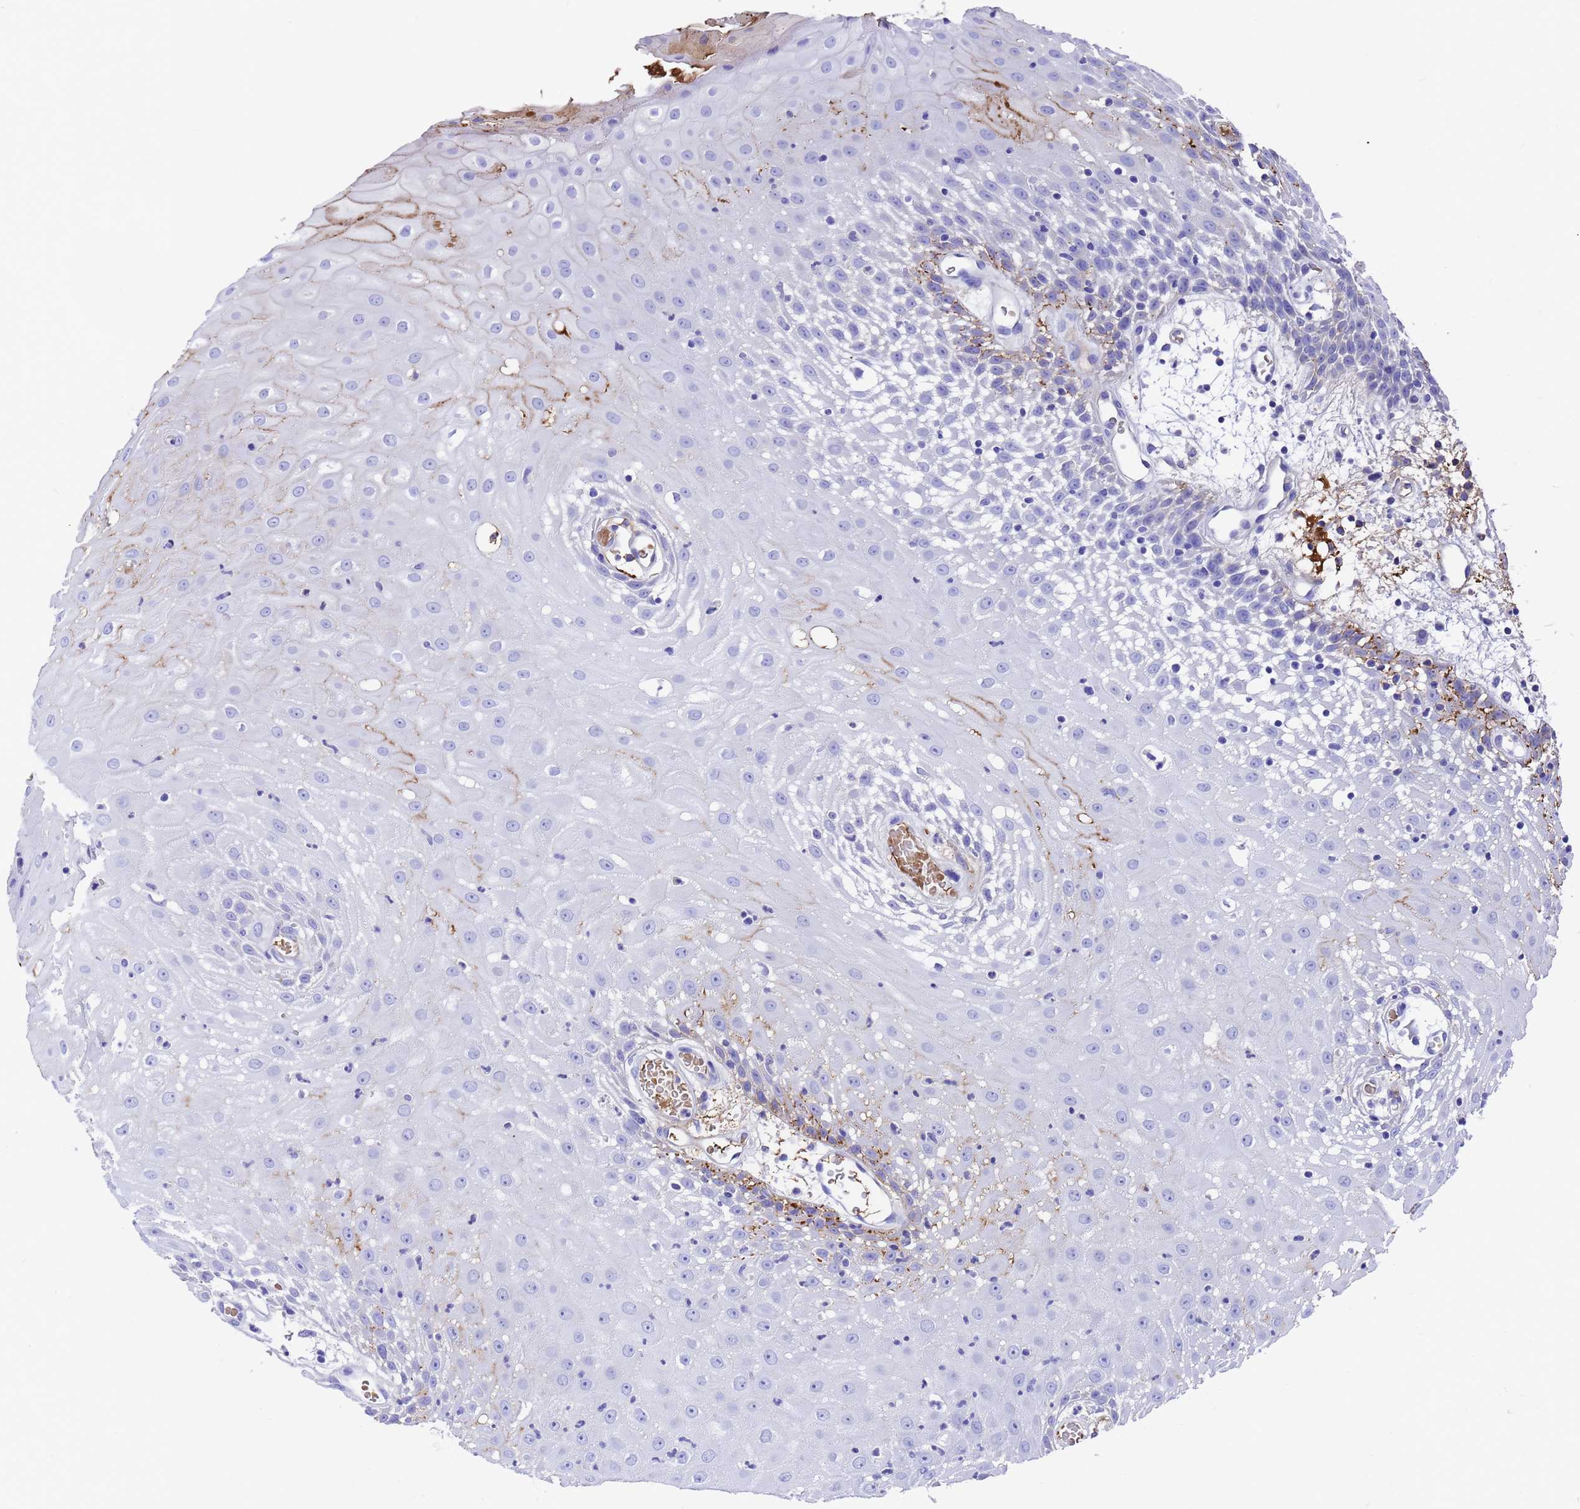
{"staining": {"intensity": "negative", "quantity": "none", "location": "none"}, "tissue": "oral mucosa", "cell_type": "Squamous epithelial cells", "image_type": "normal", "snomed": [{"axis": "morphology", "description": "Normal tissue, NOS"}, {"axis": "topography", "description": "Skeletal muscle"}, {"axis": "topography", "description": "Oral tissue"}, {"axis": "topography", "description": "Salivary gland"}, {"axis": "topography", "description": "Peripheral nerve tissue"}], "caption": "Squamous epithelial cells show no significant protein staining in benign oral mucosa.", "gene": "ELP6", "patient": {"sex": "male", "age": 54}}